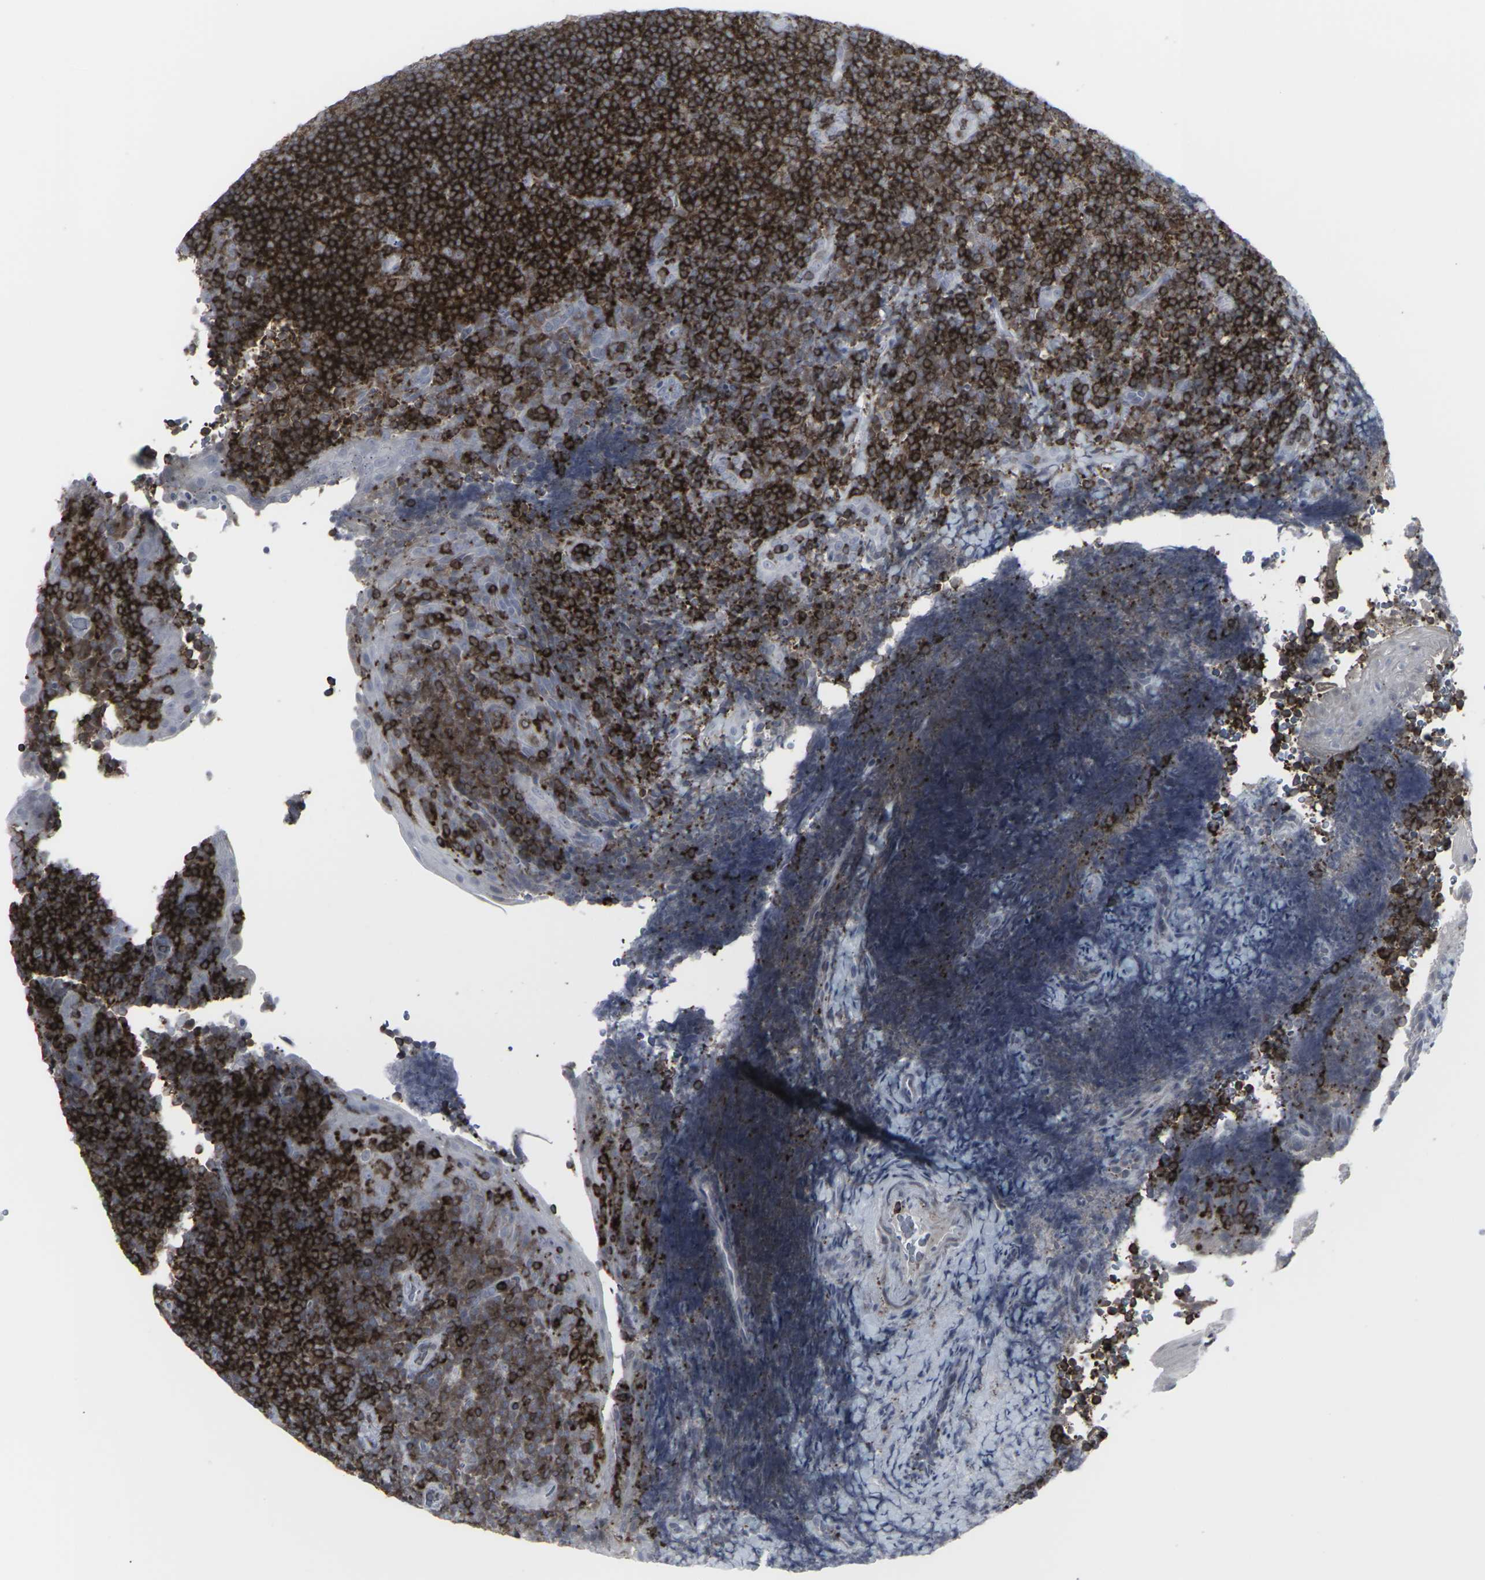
{"staining": {"intensity": "moderate", "quantity": ">75%", "location": "cytoplasmic/membranous"}, "tissue": "tonsil", "cell_type": "Germinal center cells", "image_type": "normal", "snomed": [{"axis": "morphology", "description": "Normal tissue, NOS"}, {"axis": "topography", "description": "Tonsil"}], "caption": "IHC of benign human tonsil shows medium levels of moderate cytoplasmic/membranous expression in approximately >75% of germinal center cells.", "gene": "APOBEC2", "patient": {"sex": "male", "age": 37}}